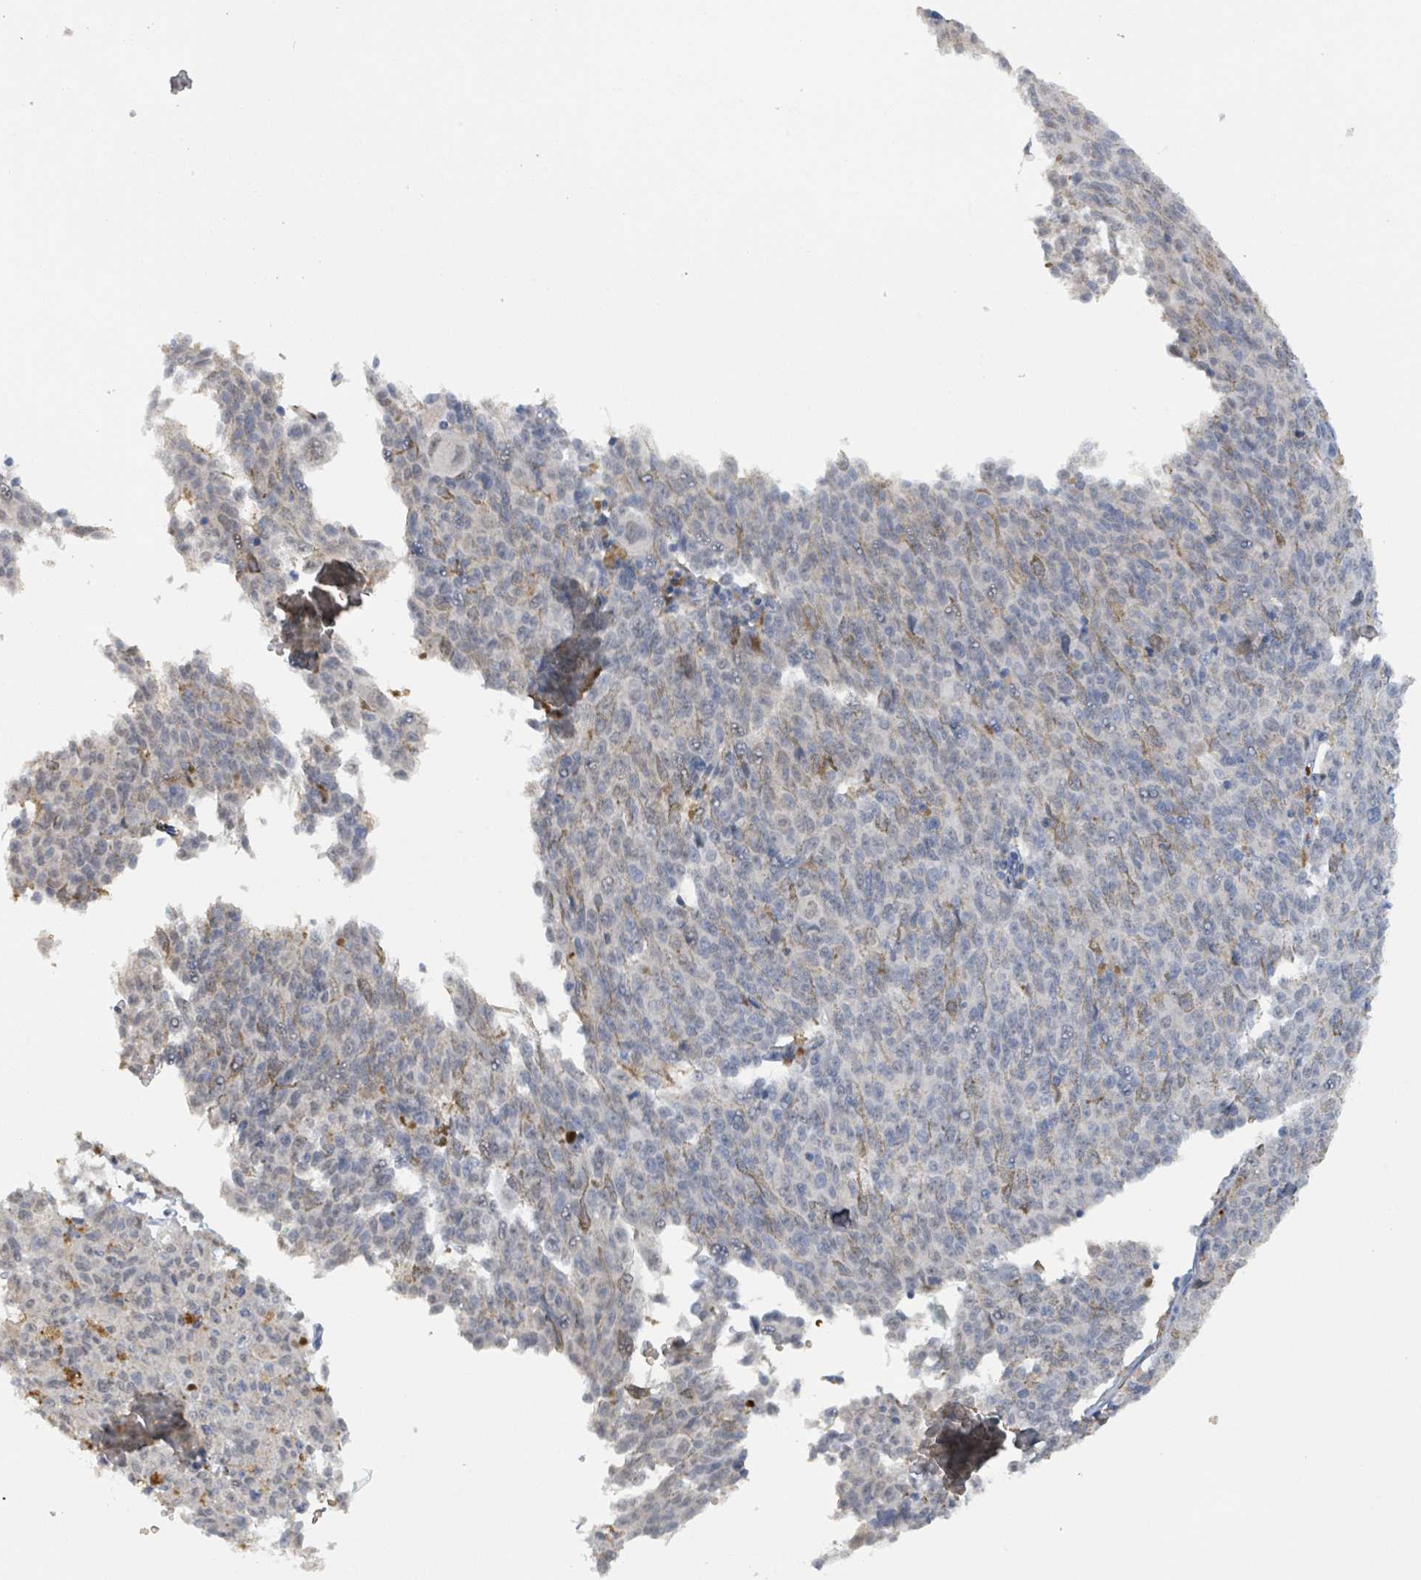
{"staining": {"intensity": "negative", "quantity": "none", "location": "none"}, "tissue": "melanoma", "cell_type": "Tumor cells", "image_type": "cancer", "snomed": [{"axis": "morphology", "description": "Malignant melanoma, NOS"}, {"axis": "topography", "description": "Skin"}], "caption": "Photomicrograph shows no significant protein expression in tumor cells of malignant melanoma.", "gene": "SEBOX", "patient": {"sex": "female", "age": 52}}